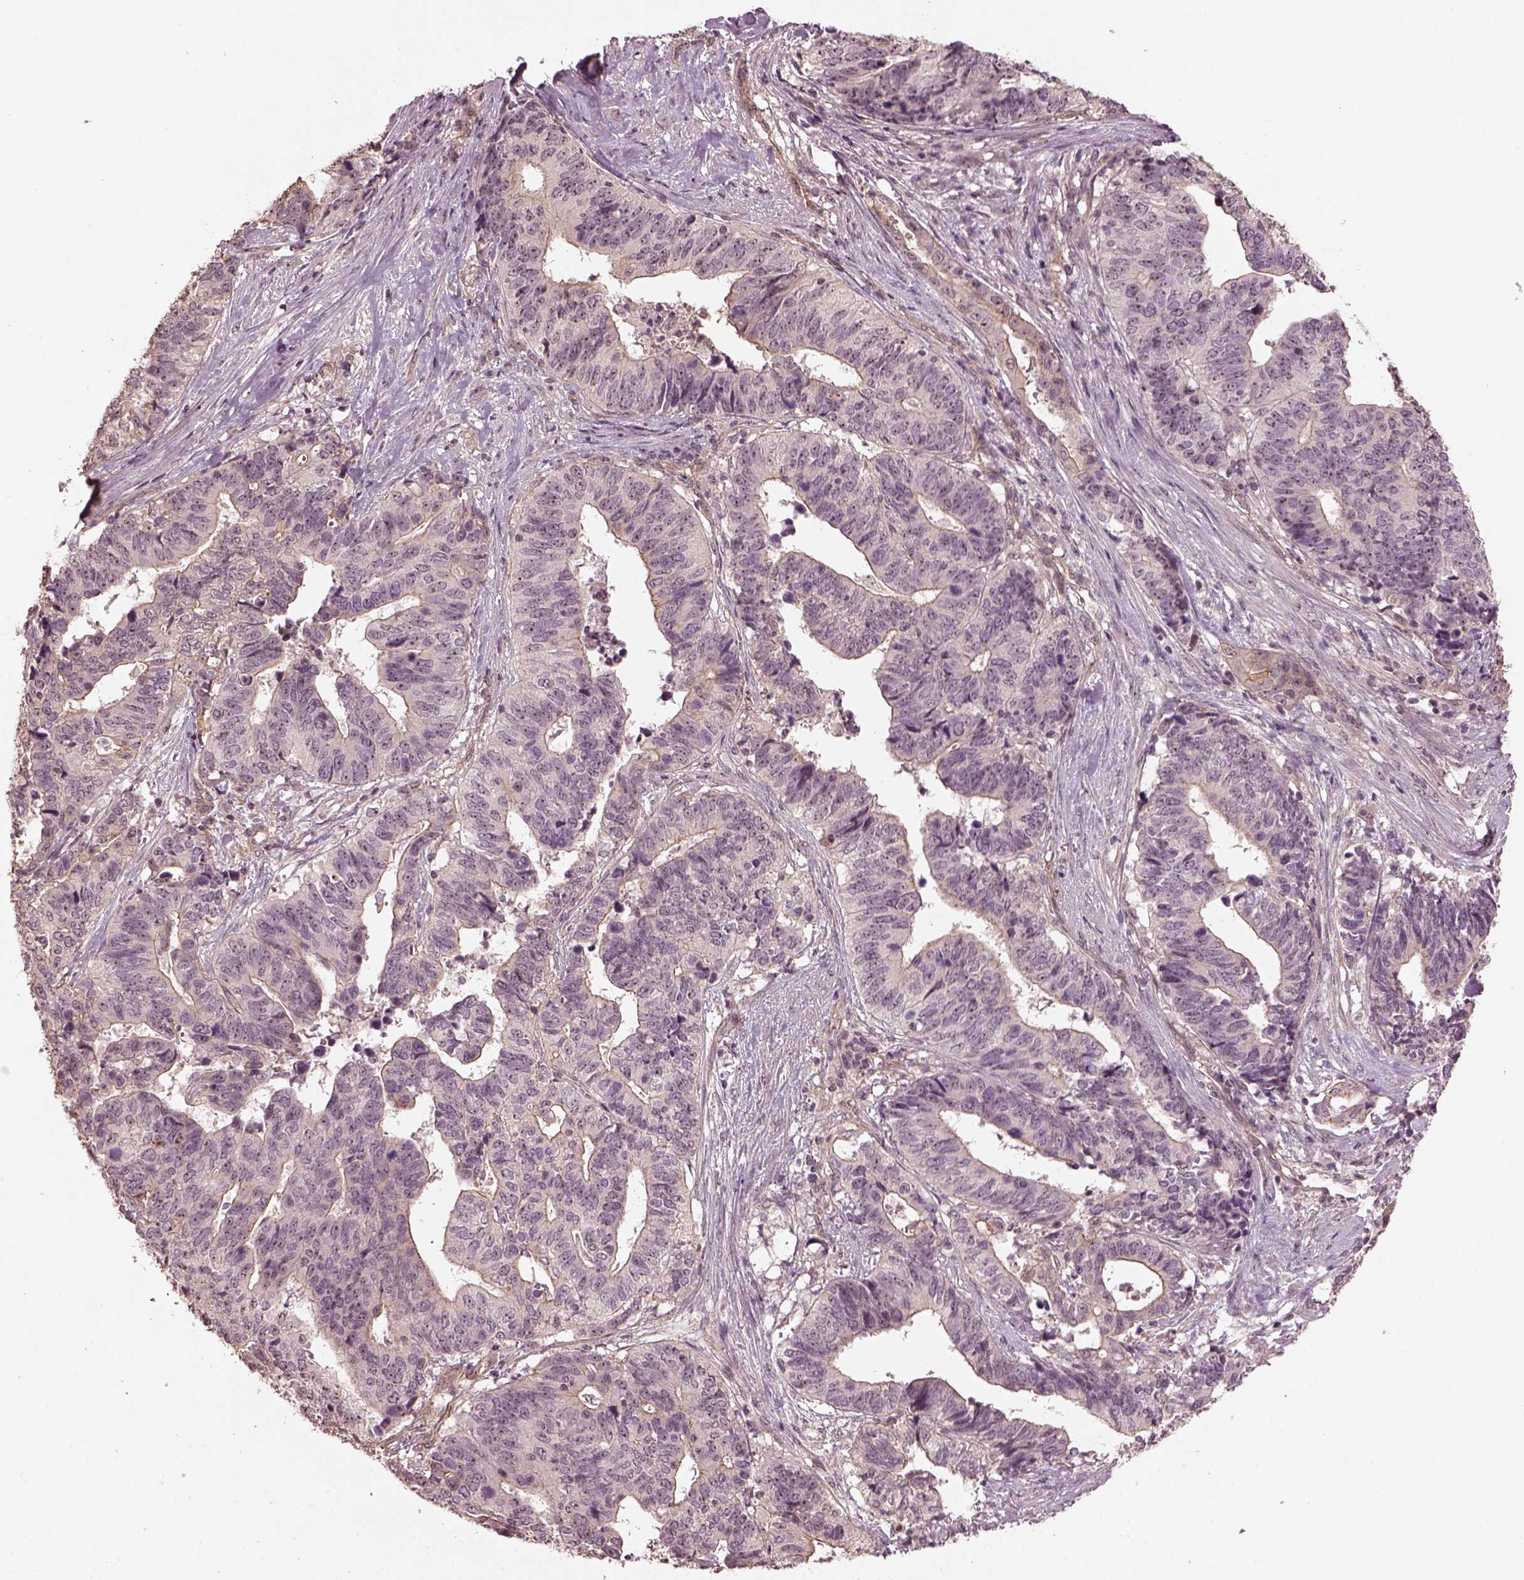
{"staining": {"intensity": "negative", "quantity": "none", "location": "none"}, "tissue": "stomach cancer", "cell_type": "Tumor cells", "image_type": "cancer", "snomed": [{"axis": "morphology", "description": "Adenocarcinoma, NOS"}, {"axis": "topography", "description": "Stomach, upper"}], "caption": "DAB (3,3'-diaminobenzidine) immunohistochemical staining of stomach cancer displays no significant positivity in tumor cells. (DAB immunohistochemistry (IHC) with hematoxylin counter stain).", "gene": "GNRH1", "patient": {"sex": "female", "age": 67}}